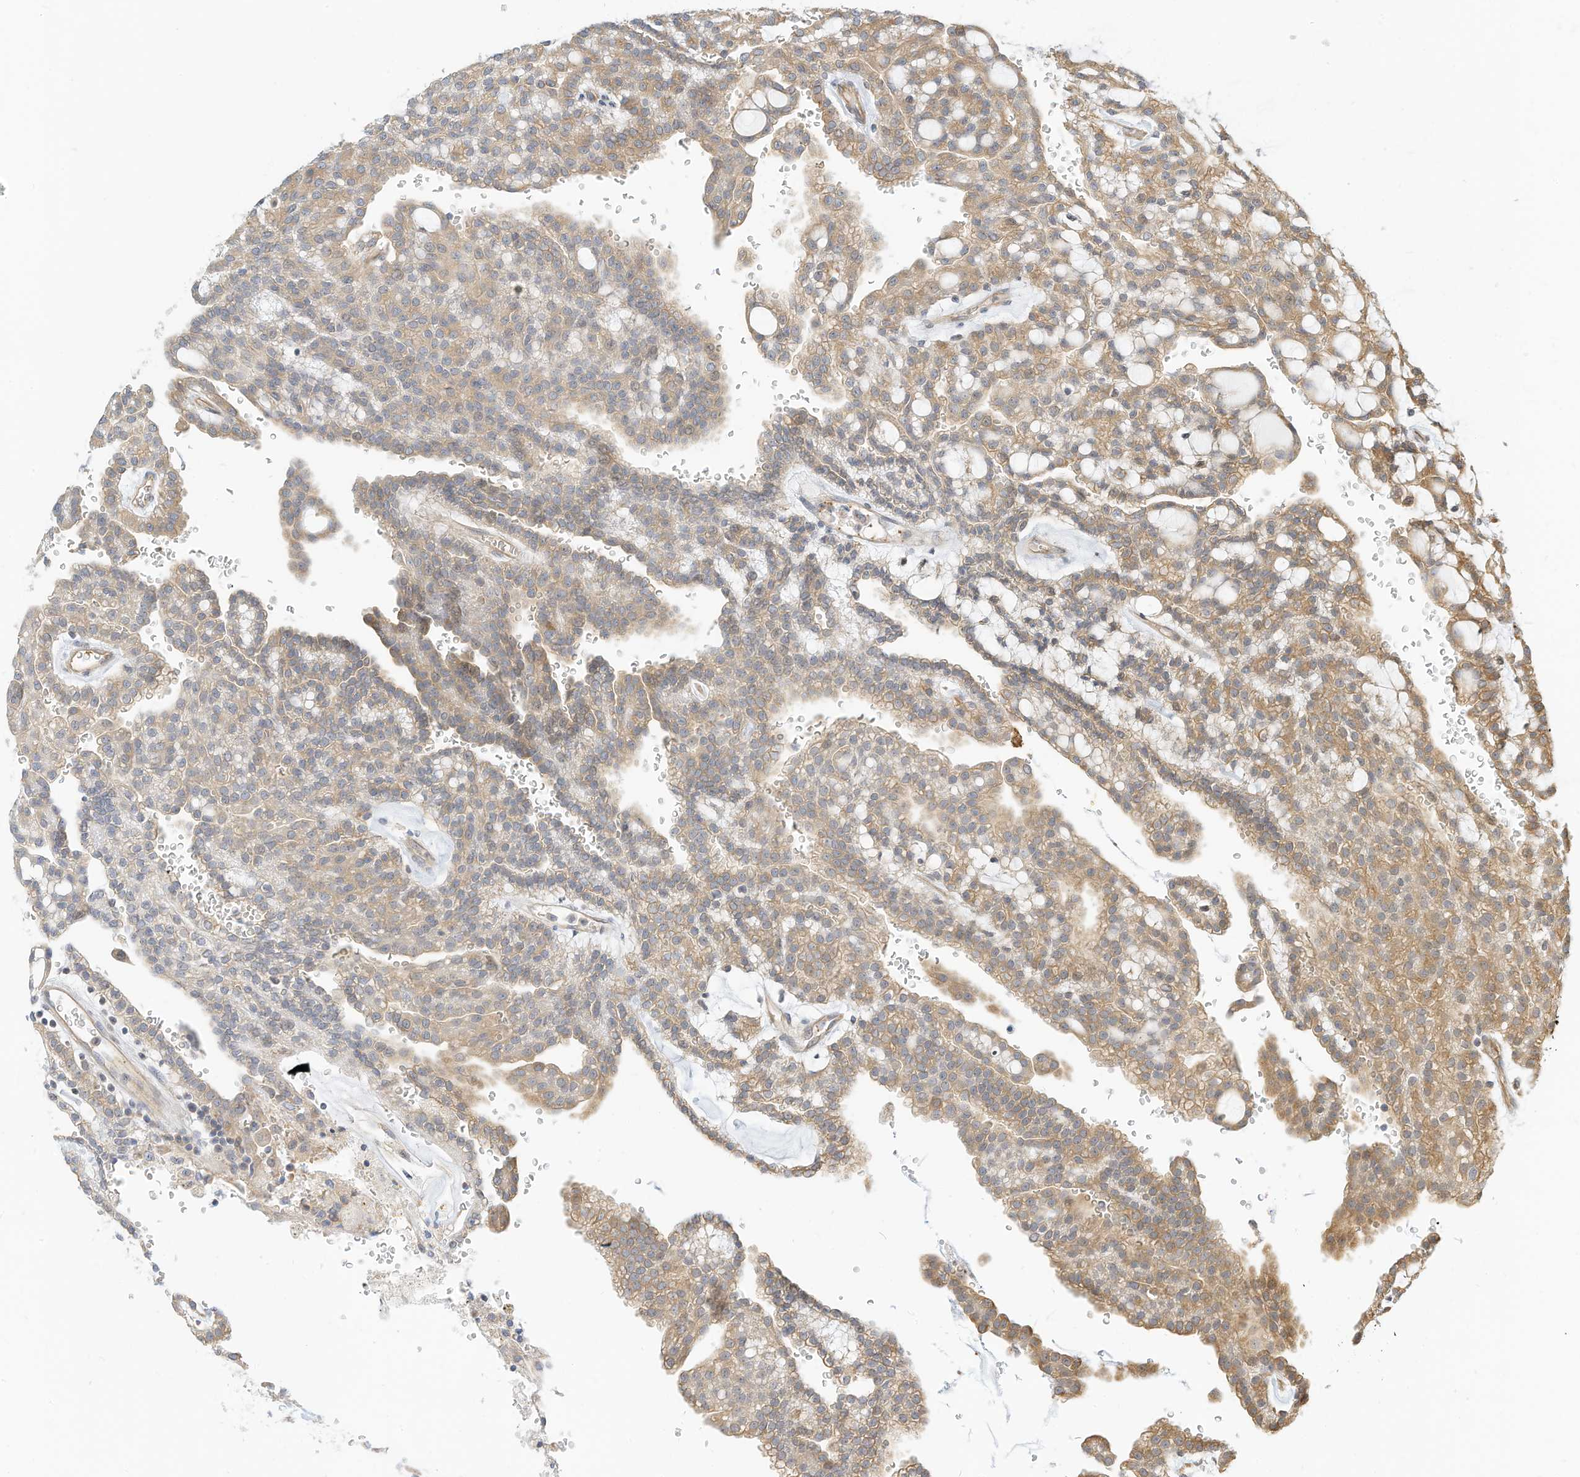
{"staining": {"intensity": "moderate", "quantity": ">75%", "location": "cytoplasmic/membranous"}, "tissue": "renal cancer", "cell_type": "Tumor cells", "image_type": "cancer", "snomed": [{"axis": "morphology", "description": "Adenocarcinoma, NOS"}, {"axis": "topography", "description": "Kidney"}], "caption": "Immunohistochemical staining of adenocarcinoma (renal) demonstrates moderate cytoplasmic/membranous protein expression in approximately >75% of tumor cells.", "gene": "OFD1", "patient": {"sex": "male", "age": 63}}